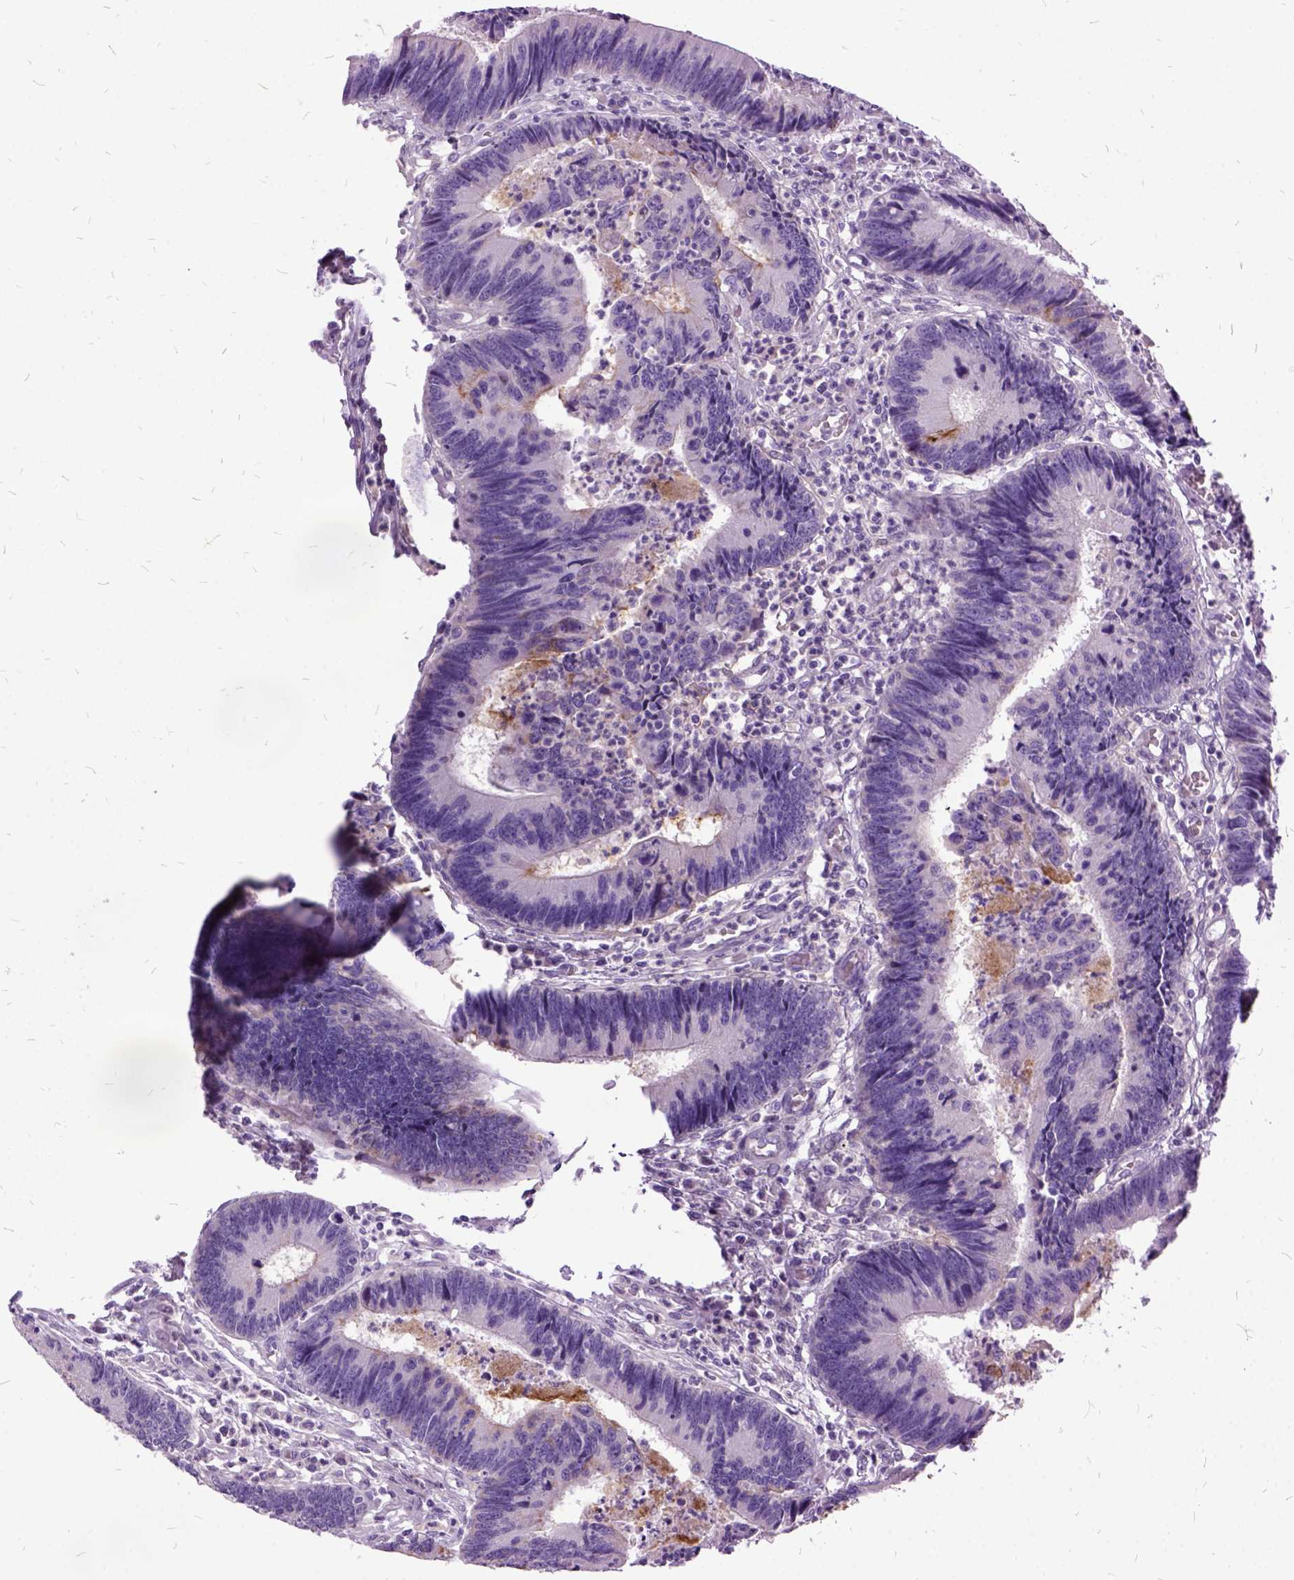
{"staining": {"intensity": "negative", "quantity": "none", "location": "none"}, "tissue": "colorectal cancer", "cell_type": "Tumor cells", "image_type": "cancer", "snomed": [{"axis": "morphology", "description": "Adenocarcinoma, NOS"}, {"axis": "topography", "description": "Colon"}], "caption": "Immunohistochemistry image of human colorectal adenocarcinoma stained for a protein (brown), which displays no staining in tumor cells.", "gene": "MME", "patient": {"sex": "female", "age": 67}}